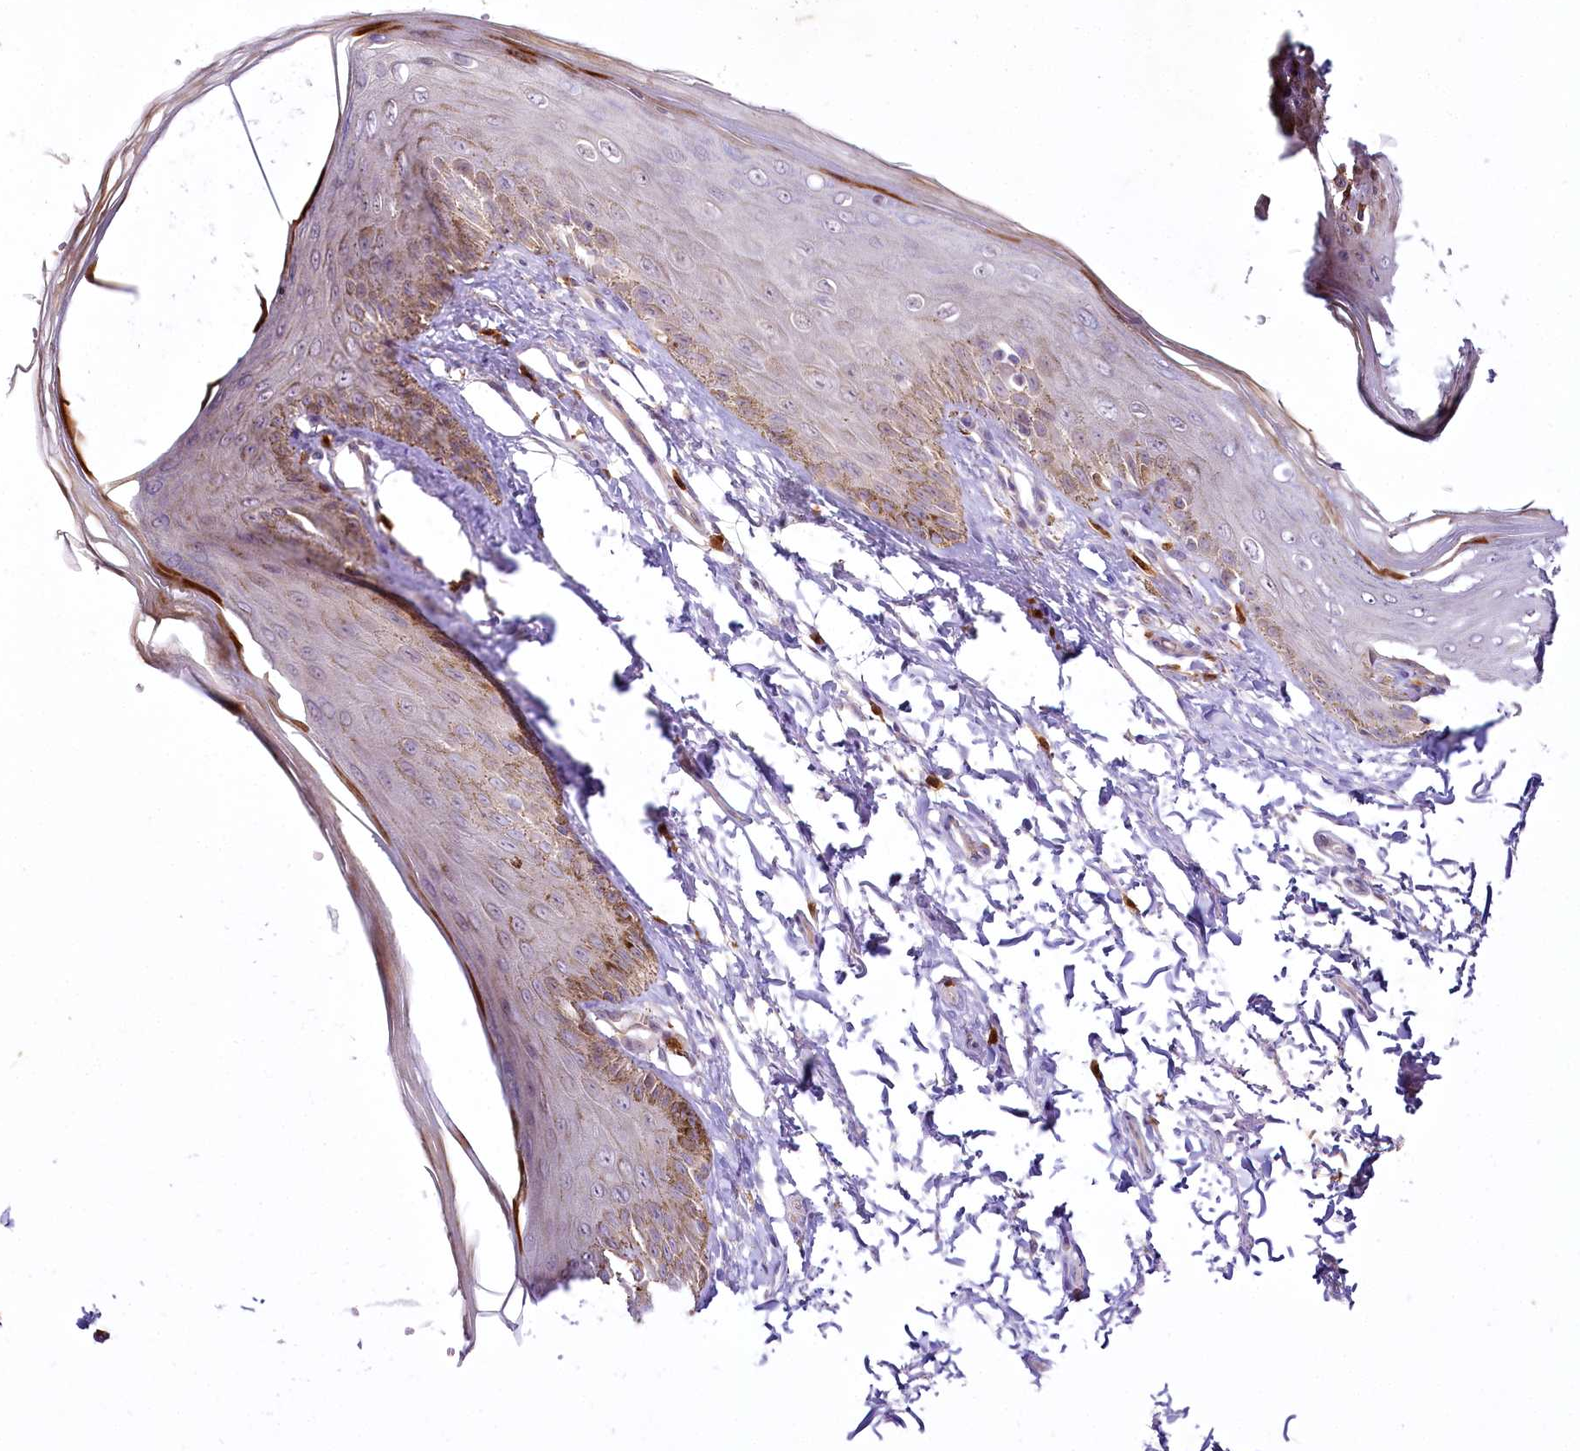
{"staining": {"intensity": "moderate", "quantity": "<25%", "location": "cytoplasmic/membranous"}, "tissue": "skin", "cell_type": "Epidermal cells", "image_type": "normal", "snomed": [{"axis": "morphology", "description": "Normal tissue, NOS"}, {"axis": "topography", "description": "Anal"}], "caption": "Protein staining shows moderate cytoplasmic/membranous staining in about <25% of epidermal cells in benign skin.", "gene": "VWA5A", "patient": {"sex": "male", "age": 44}}